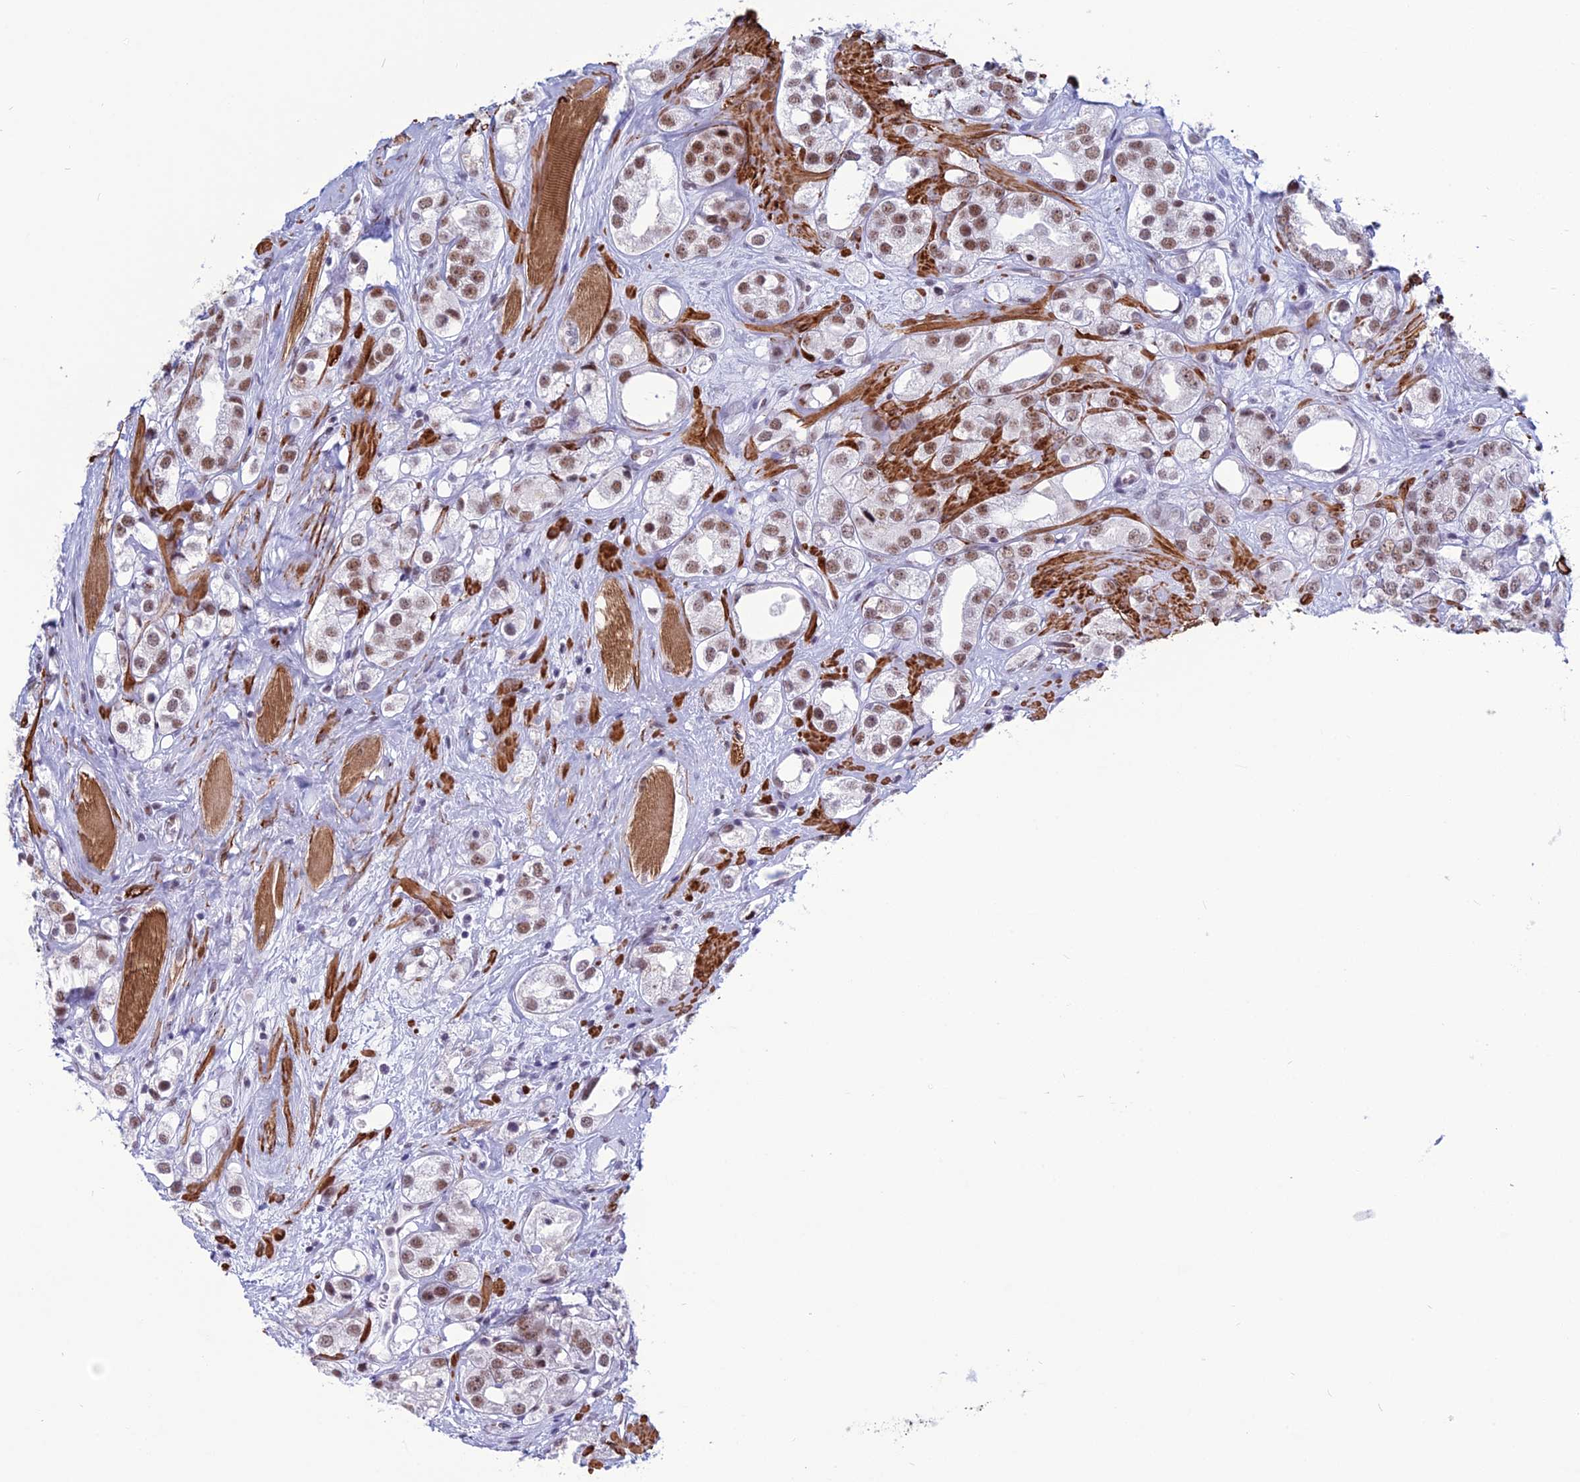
{"staining": {"intensity": "moderate", "quantity": ">75%", "location": "nuclear"}, "tissue": "prostate cancer", "cell_type": "Tumor cells", "image_type": "cancer", "snomed": [{"axis": "morphology", "description": "Adenocarcinoma, NOS"}, {"axis": "topography", "description": "Prostate"}], "caption": "A brown stain labels moderate nuclear staining of a protein in prostate adenocarcinoma tumor cells. (DAB (3,3'-diaminobenzidine) IHC with brightfield microscopy, high magnification).", "gene": "U2AF1", "patient": {"sex": "male", "age": 79}}